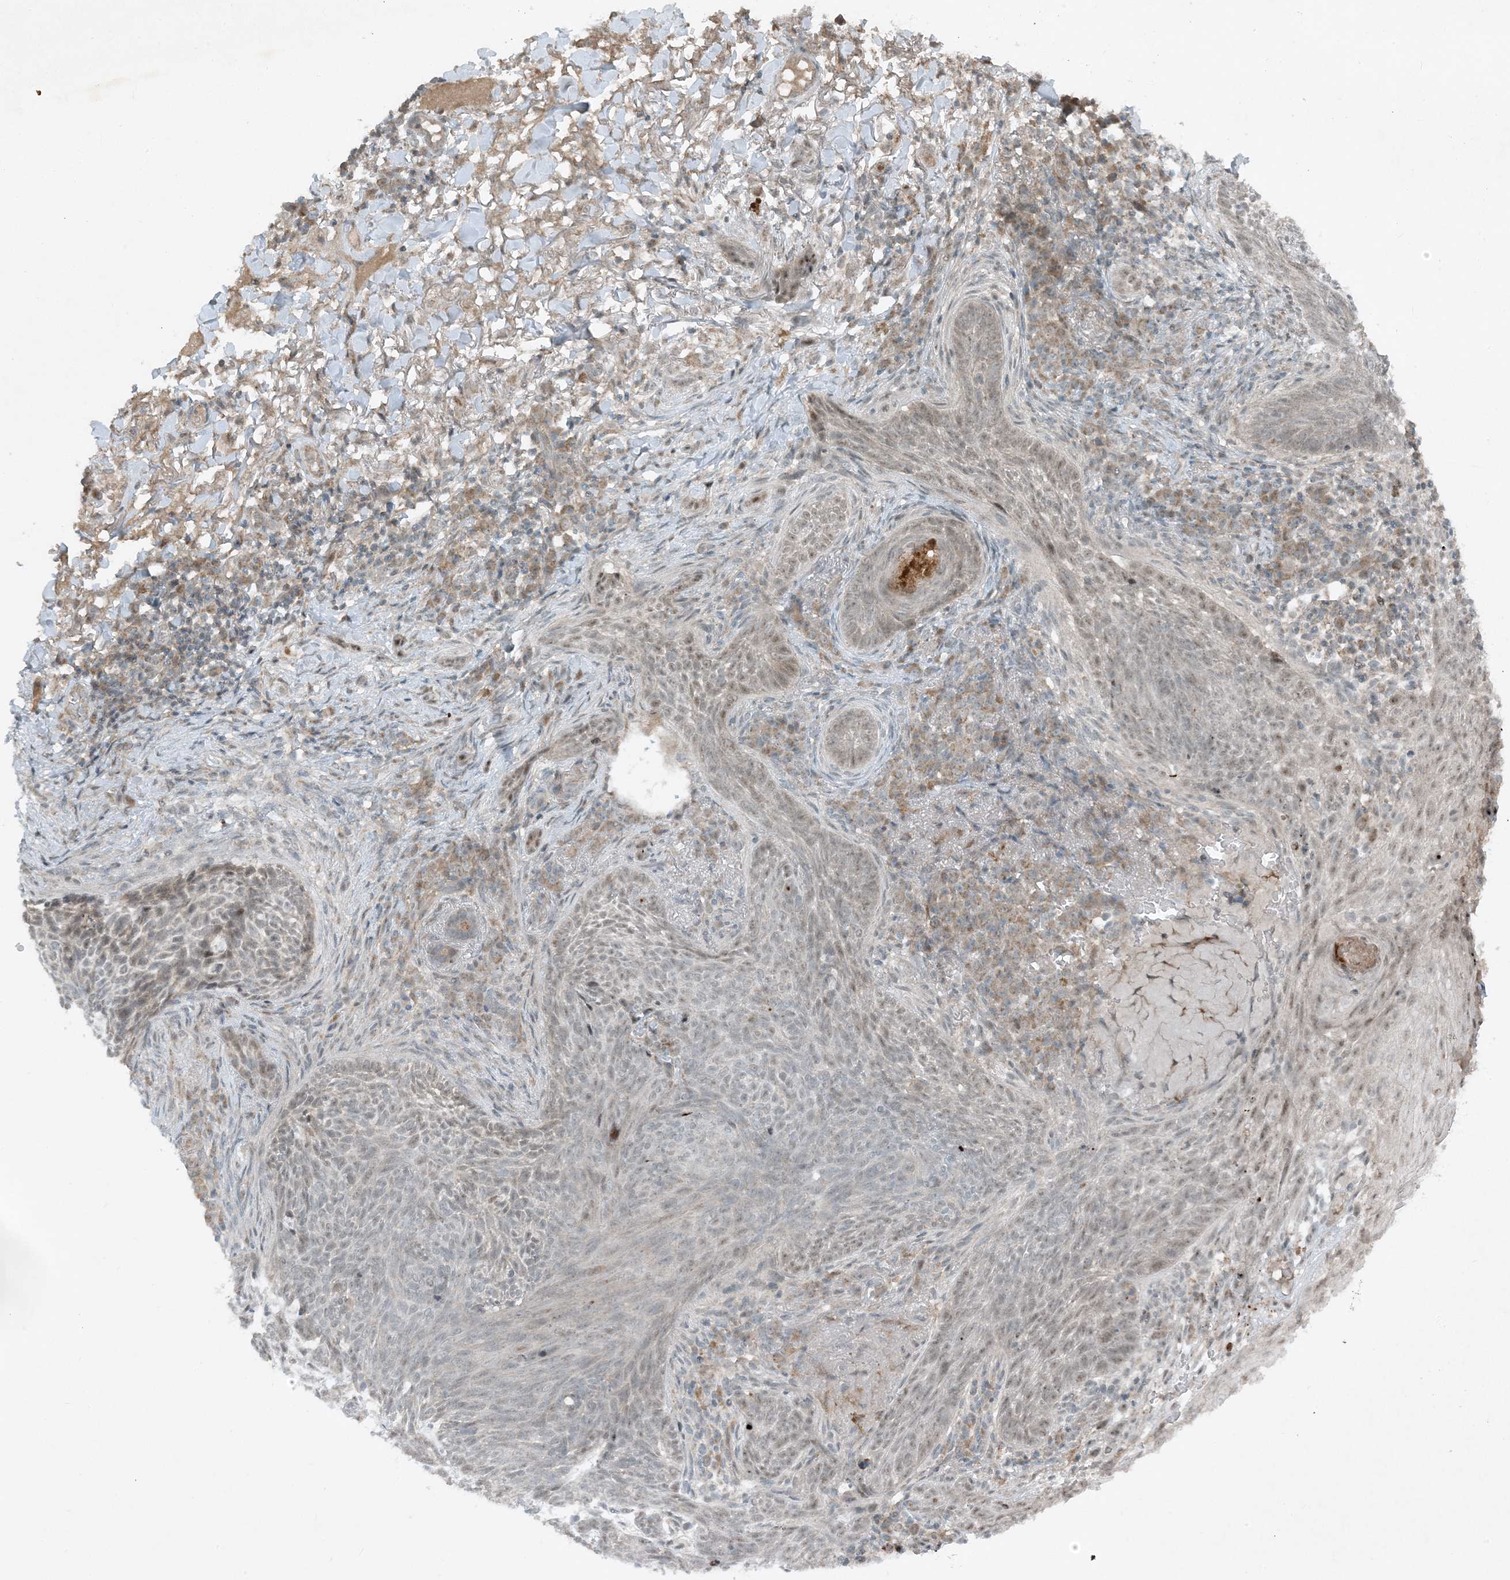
{"staining": {"intensity": "weak", "quantity": "25%-75%", "location": "nuclear"}, "tissue": "skin cancer", "cell_type": "Tumor cells", "image_type": "cancer", "snomed": [{"axis": "morphology", "description": "Basal cell carcinoma"}, {"axis": "topography", "description": "Skin"}], "caption": "About 25%-75% of tumor cells in human basal cell carcinoma (skin) demonstrate weak nuclear protein staining as visualized by brown immunohistochemical staining.", "gene": "MITD1", "patient": {"sex": "male", "age": 85}}